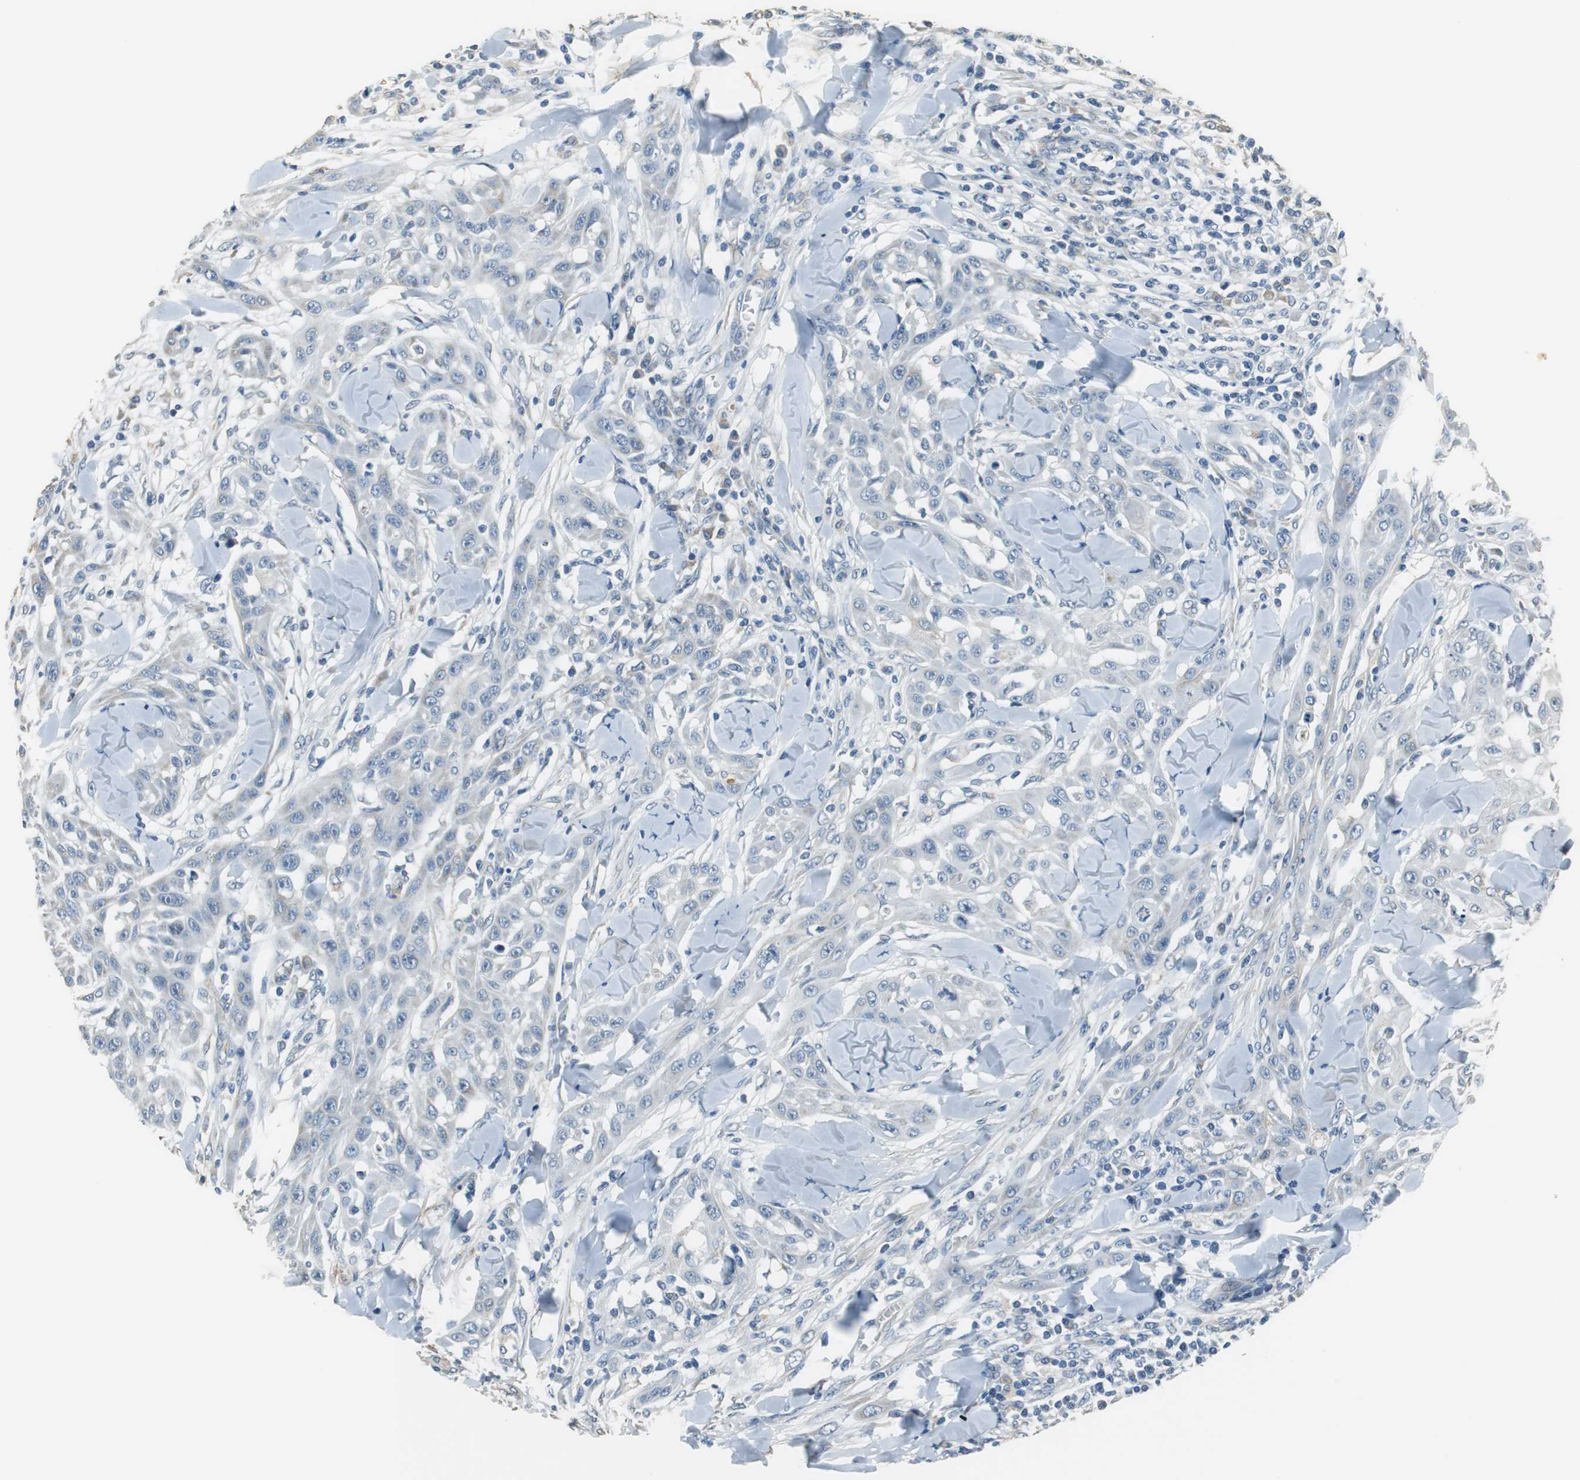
{"staining": {"intensity": "negative", "quantity": "none", "location": "none"}, "tissue": "skin cancer", "cell_type": "Tumor cells", "image_type": "cancer", "snomed": [{"axis": "morphology", "description": "Squamous cell carcinoma, NOS"}, {"axis": "topography", "description": "Skin"}], "caption": "Photomicrograph shows no significant protein staining in tumor cells of skin cancer (squamous cell carcinoma).", "gene": "ALDH4A1", "patient": {"sex": "male", "age": 24}}